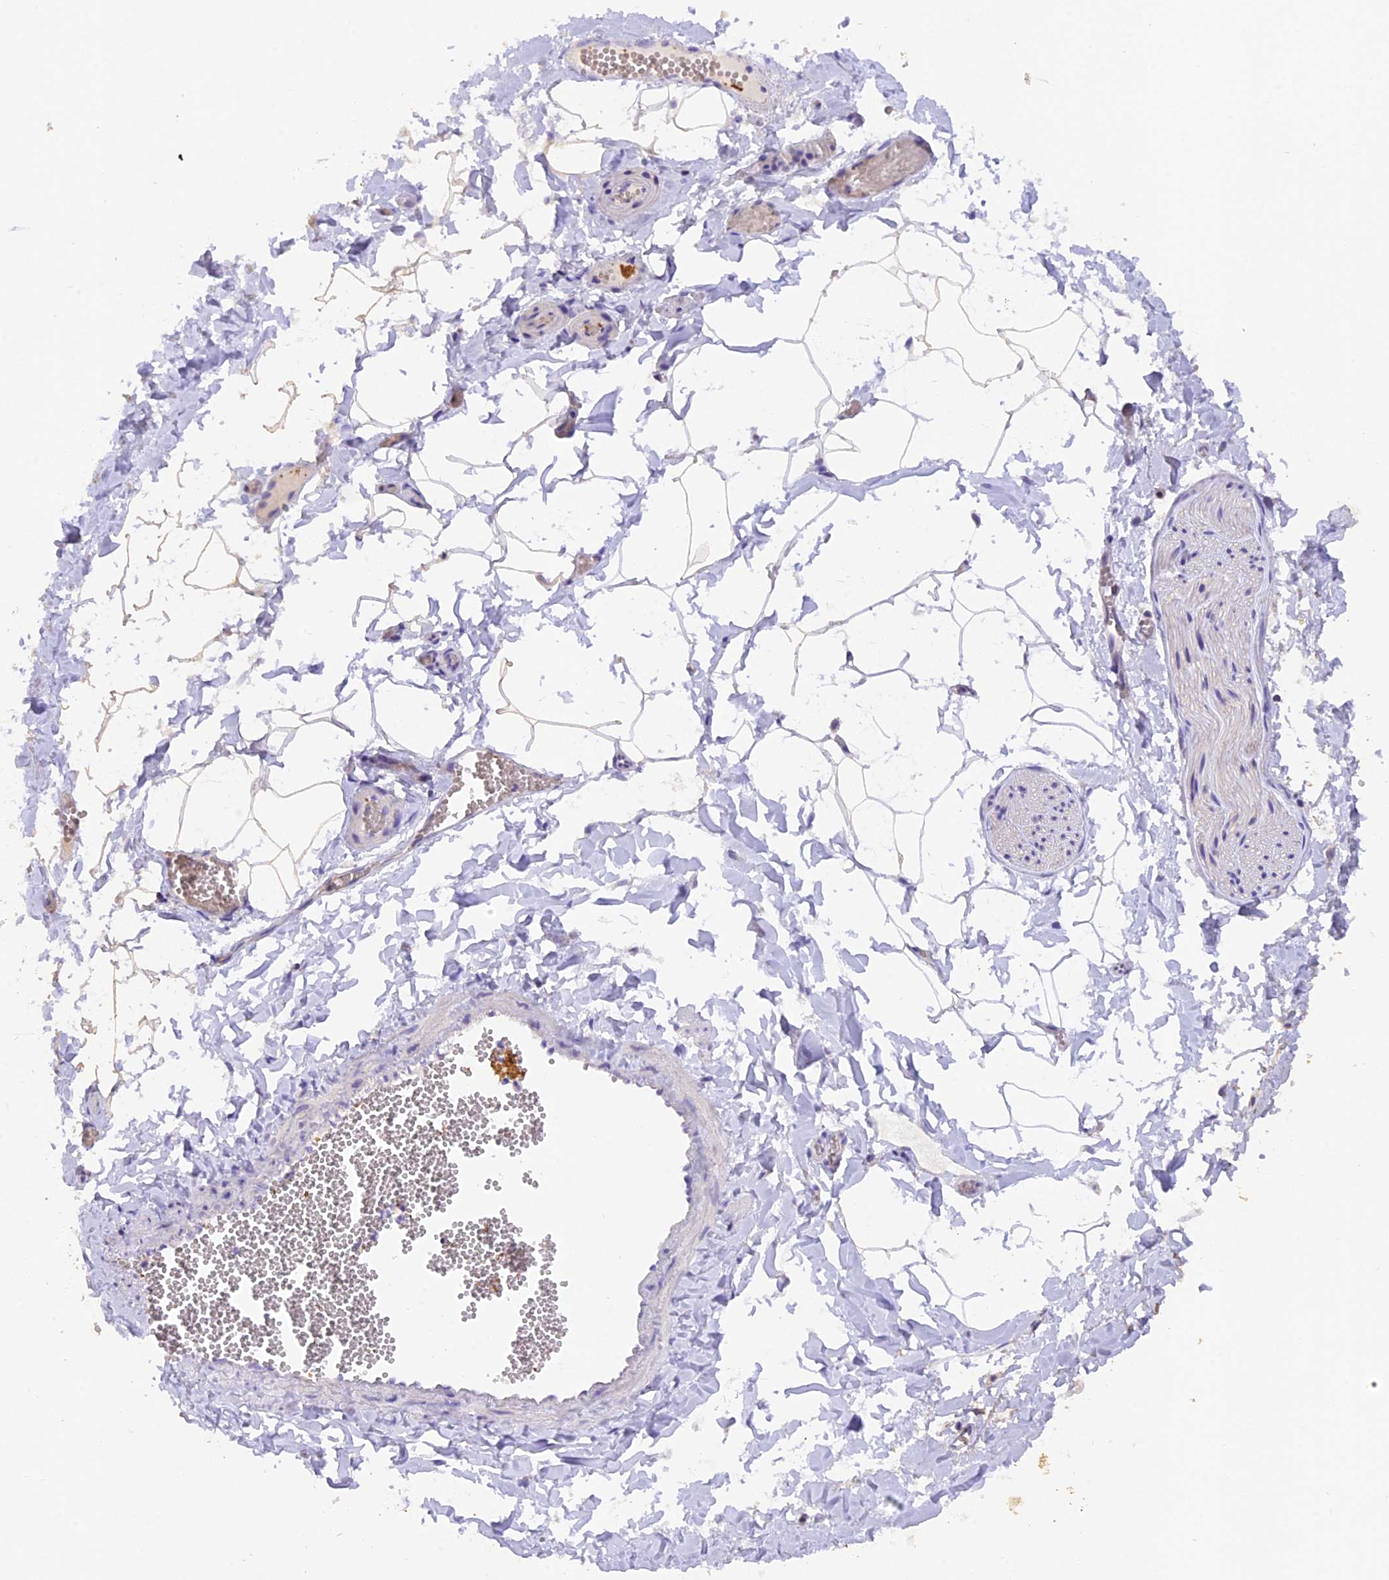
{"staining": {"intensity": "negative", "quantity": "none", "location": "none"}, "tissue": "adipose tissue", "cell_type": "Adipocytes", "image_type": "normal", "snomed": [{"axis": "morphology", "description": "Normal tissue, NOS"}, {"axis": "topography", "description": "Gallbladder"}, {"axis": "topography", "description": "Peripheral nerve tissue"}], "caption": "This is an IHC micrograph of unremarkable human adipose tissue. There is no staining in adipocytes.", "gene": "PKIA", "patient": {"sex": "male", "age": 38}}